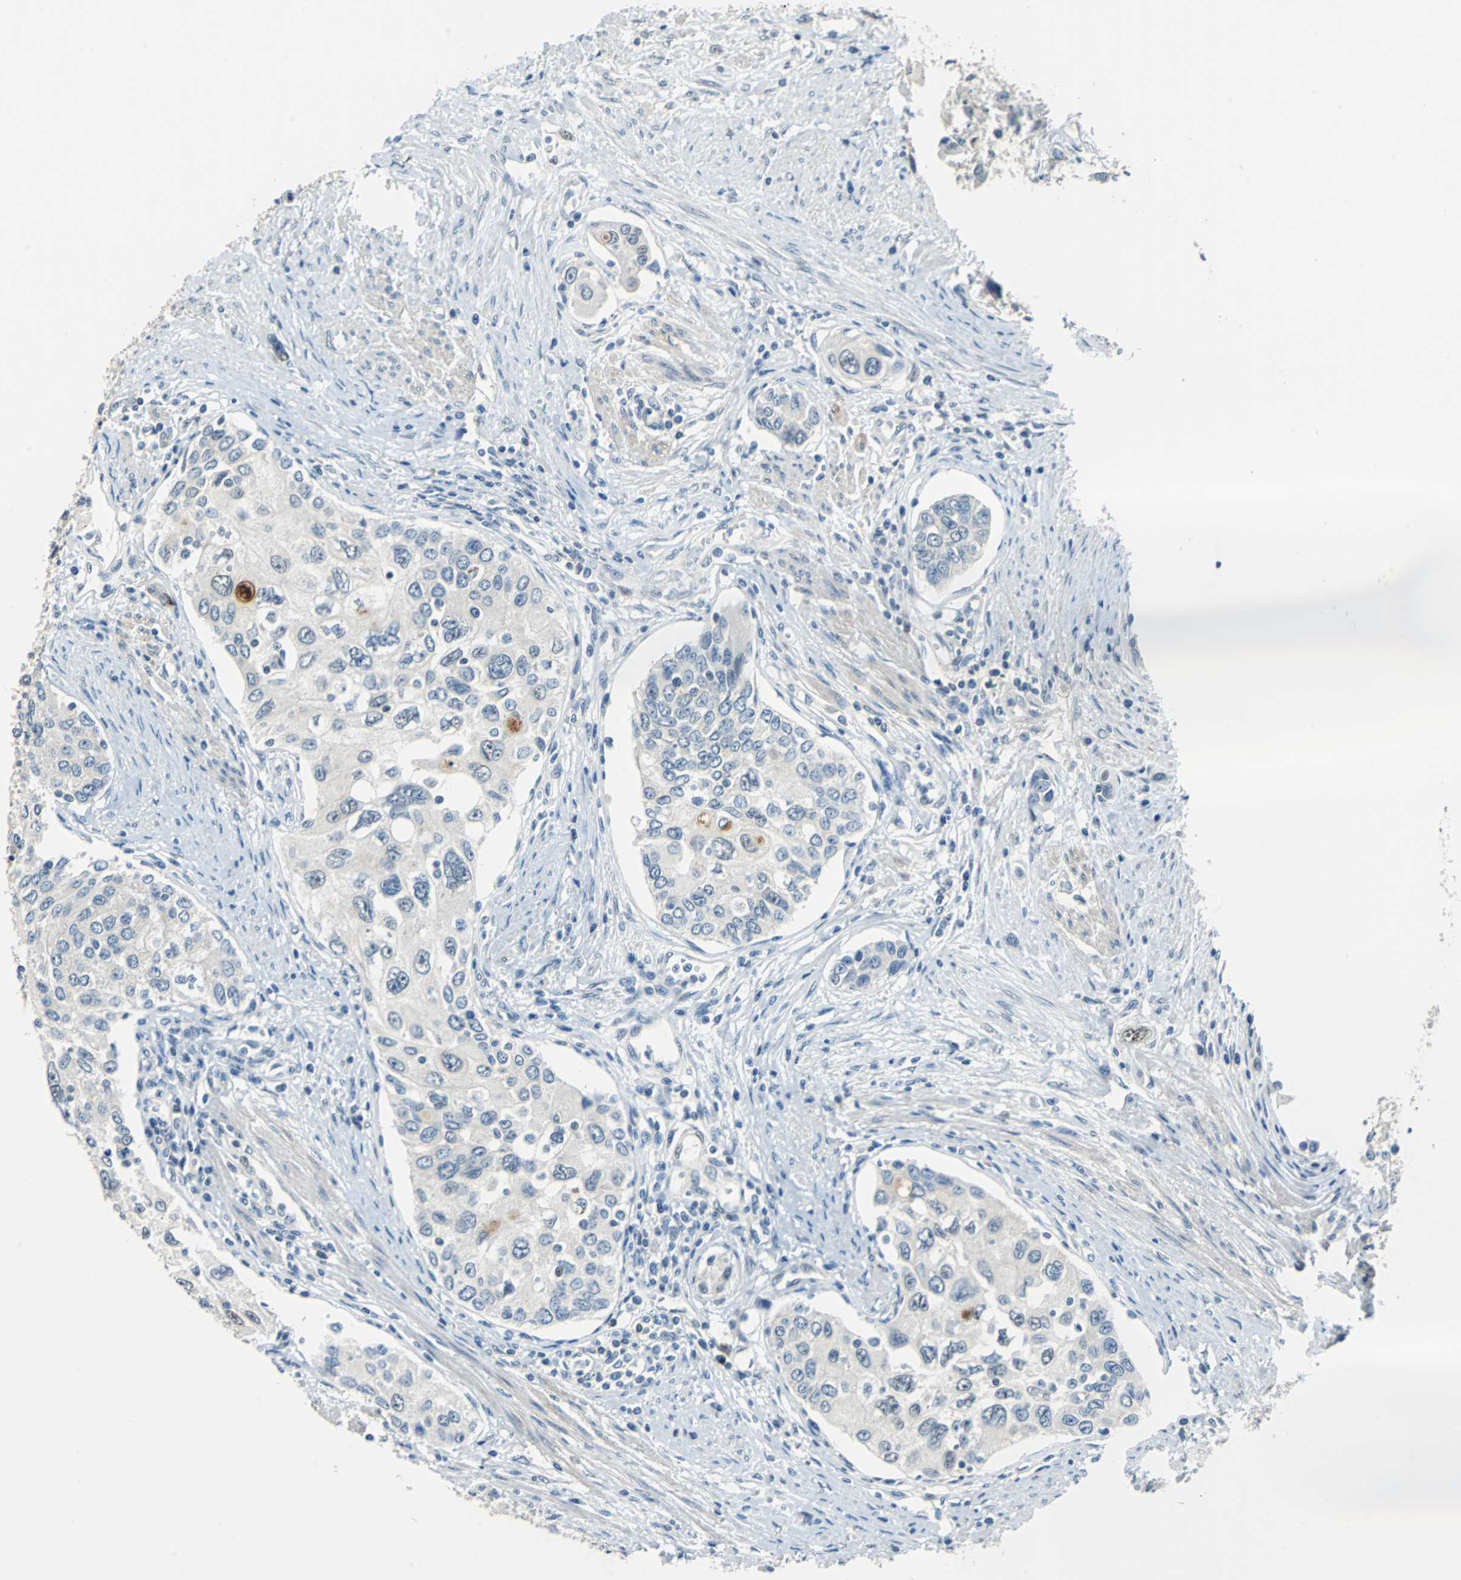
{"staining": {"intensity": "negative", "quantity": "none", "location": "none"}, "tissue": "urothelial cancer", "cell_type": "Tumor cells", "image_type": "cancer", "snomed": [{"axis": "morphology", "description": "Urothelial carcinoma, High grade"}, {"axis": "topography", "description": "Urinary bladder"}], "caption": "An immunohistochemistry (IHC) photomicrograph of urothelial cancer is shown. There is no staining in tumor cells of urothelial cancer.", "gene": "HCFC2", "patient": {"sex": "female", "age": 56}}